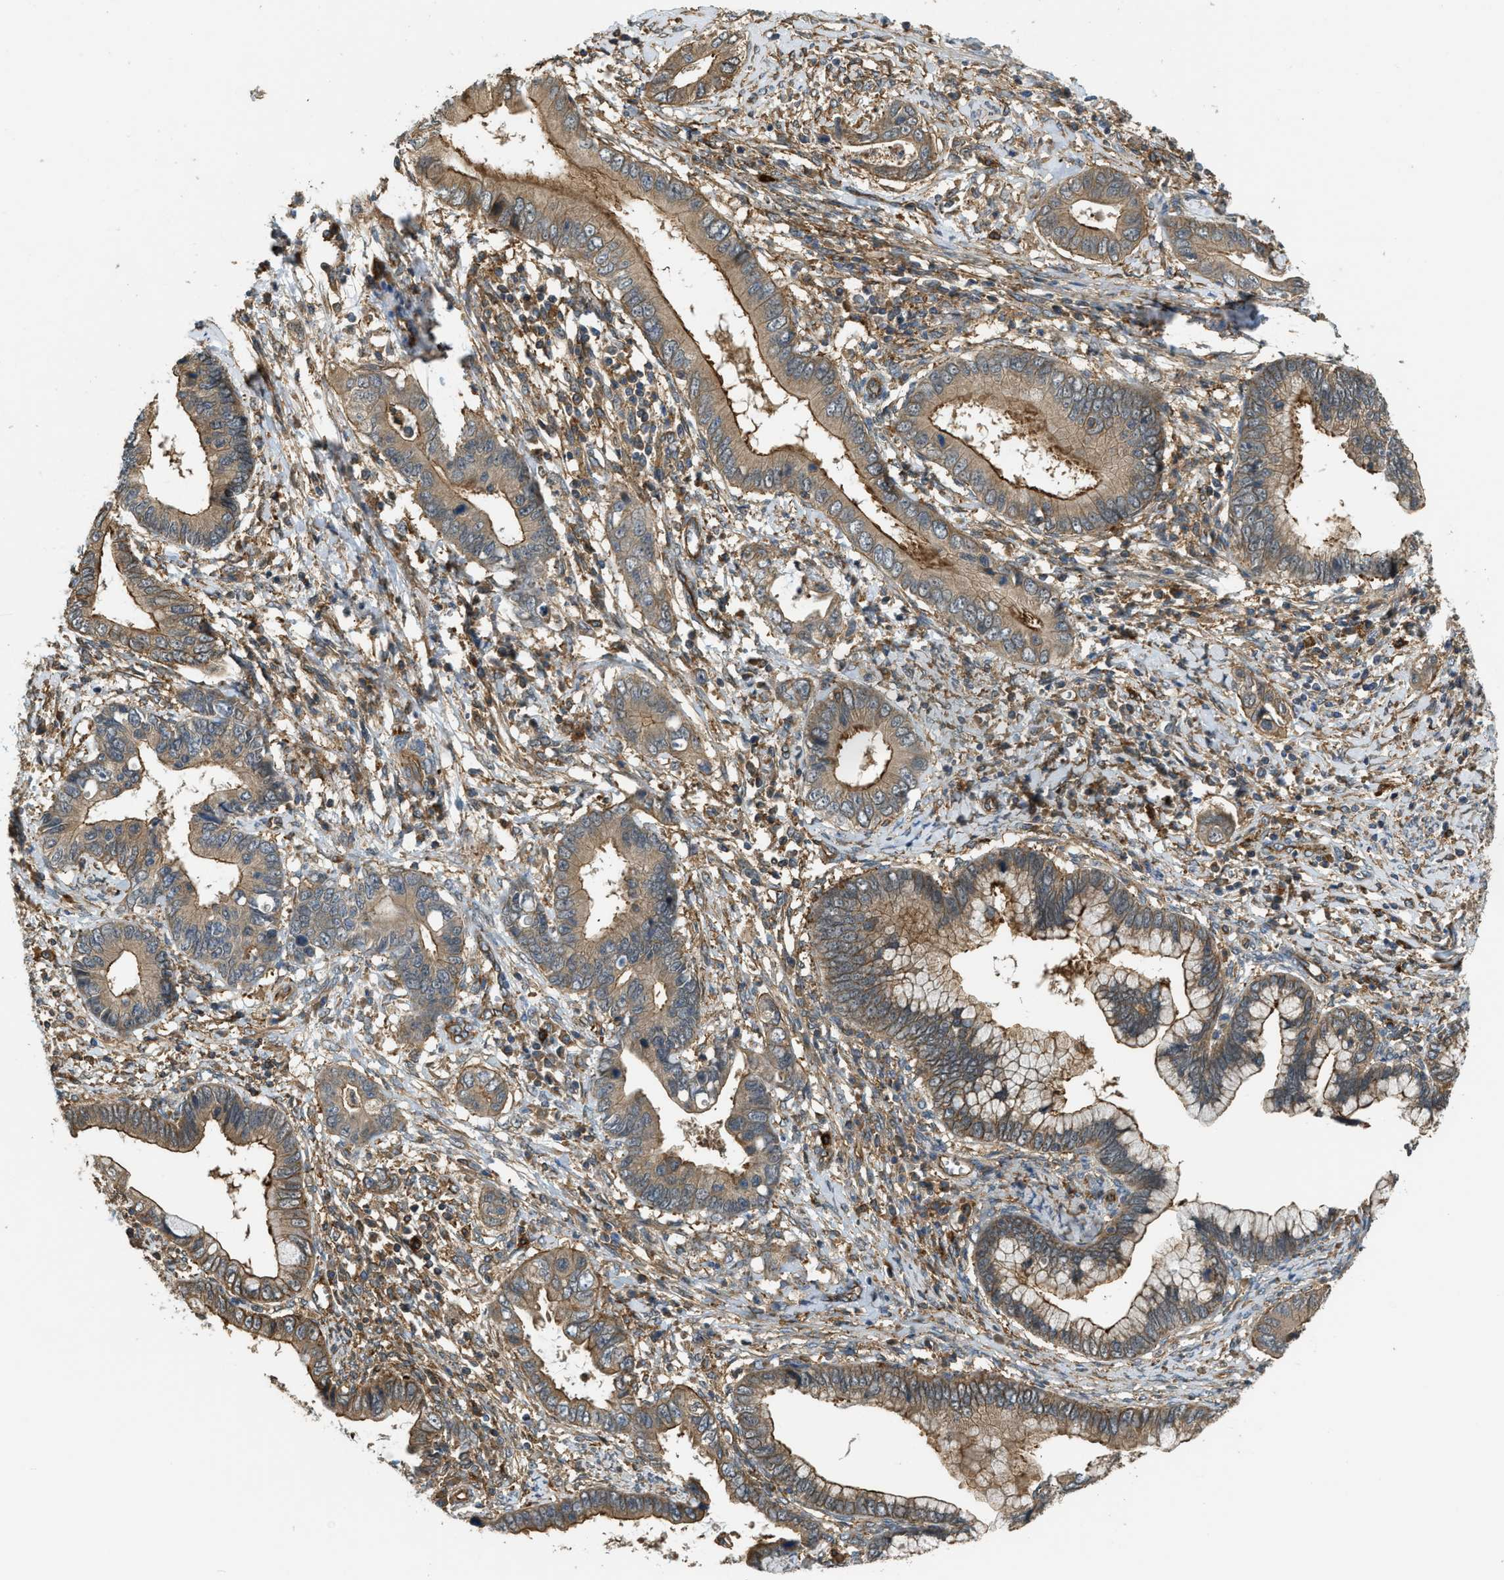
{"staining": {"intensity": "moderate", "quantity": ">75%", "location": "cytoplasmic/membranous"}, "tissue": "cervical cancer", "cell_type": "Tumor cells", "image_type": "cancer", "snomed": [{"axis": "morphology", "description": "Adenocarcinoma, NOS"}, {"axis": "topography", "description": "Cervix"}], "caption": "IHC image of human cervical cancer stained for a protein (brown), which displays medium levels of moderate cytoplasmic/membranous positivity in about >75% of tumor cells.", "gene": "BAG4", "patient": {"sex": "female", "age": 44}}